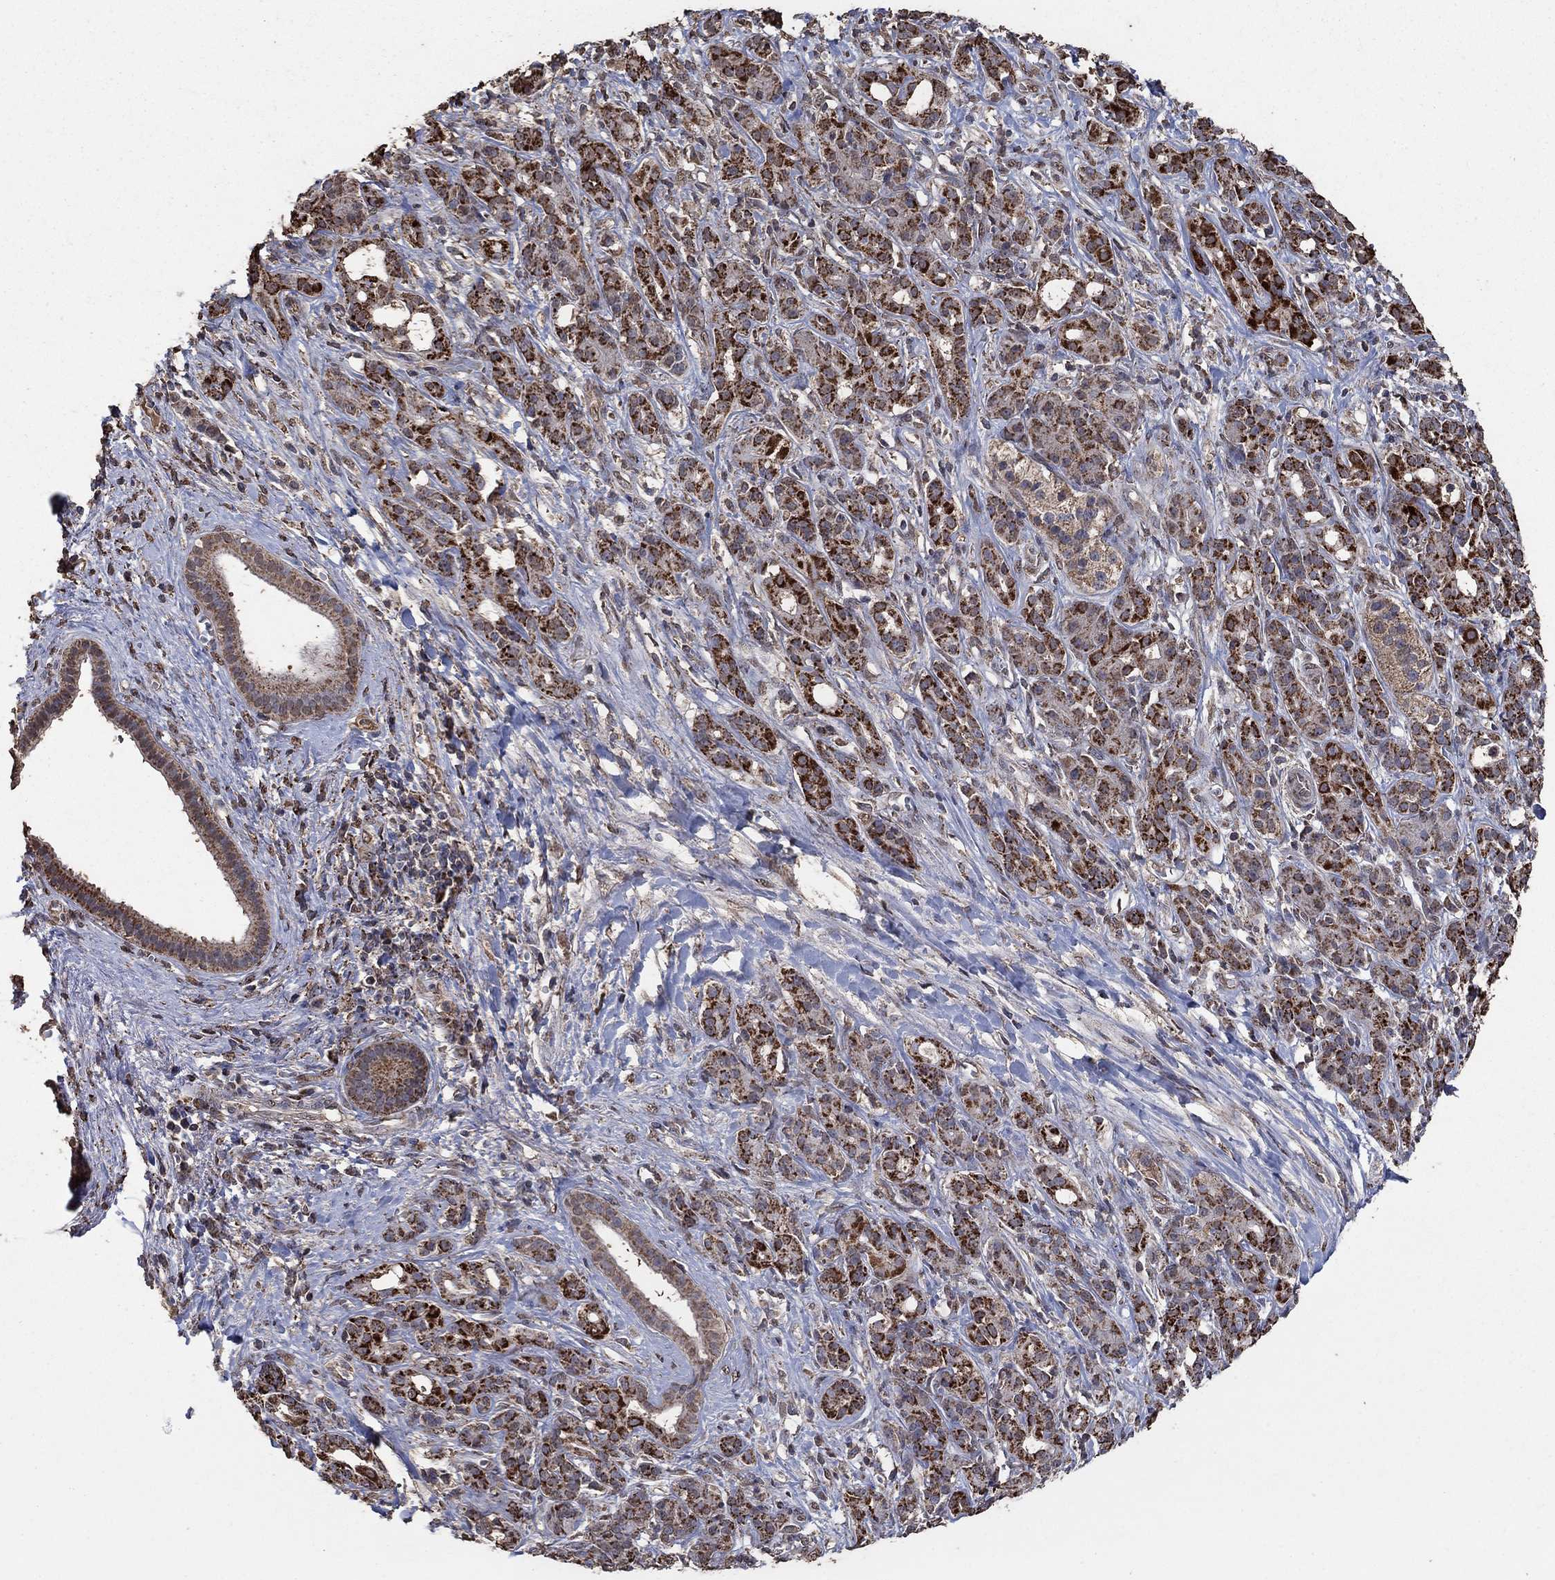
{"staining": {"intensity": "strong", "quantity": "25%-75%", "location": "cytoplasmic/membranous"}, "tissue": "pancreatic cancer", "cell_type": "Tumor cells", "image_type": "cancer", "snomed": [{"axis": "morphology", "description": "Adenocarcinoma, NOS"}, {"axis": "topography", "description": "Pancreas"}], "caption": "This is an image of immunohistochemistry (IHC) staining of pancreatic cancer (adenocarcinoma), which shows strong expression in the cytoplasmic/membranous of tumor cells.", "gene": "MRPS24", "patient": {"sex": "male", "age": 61}}